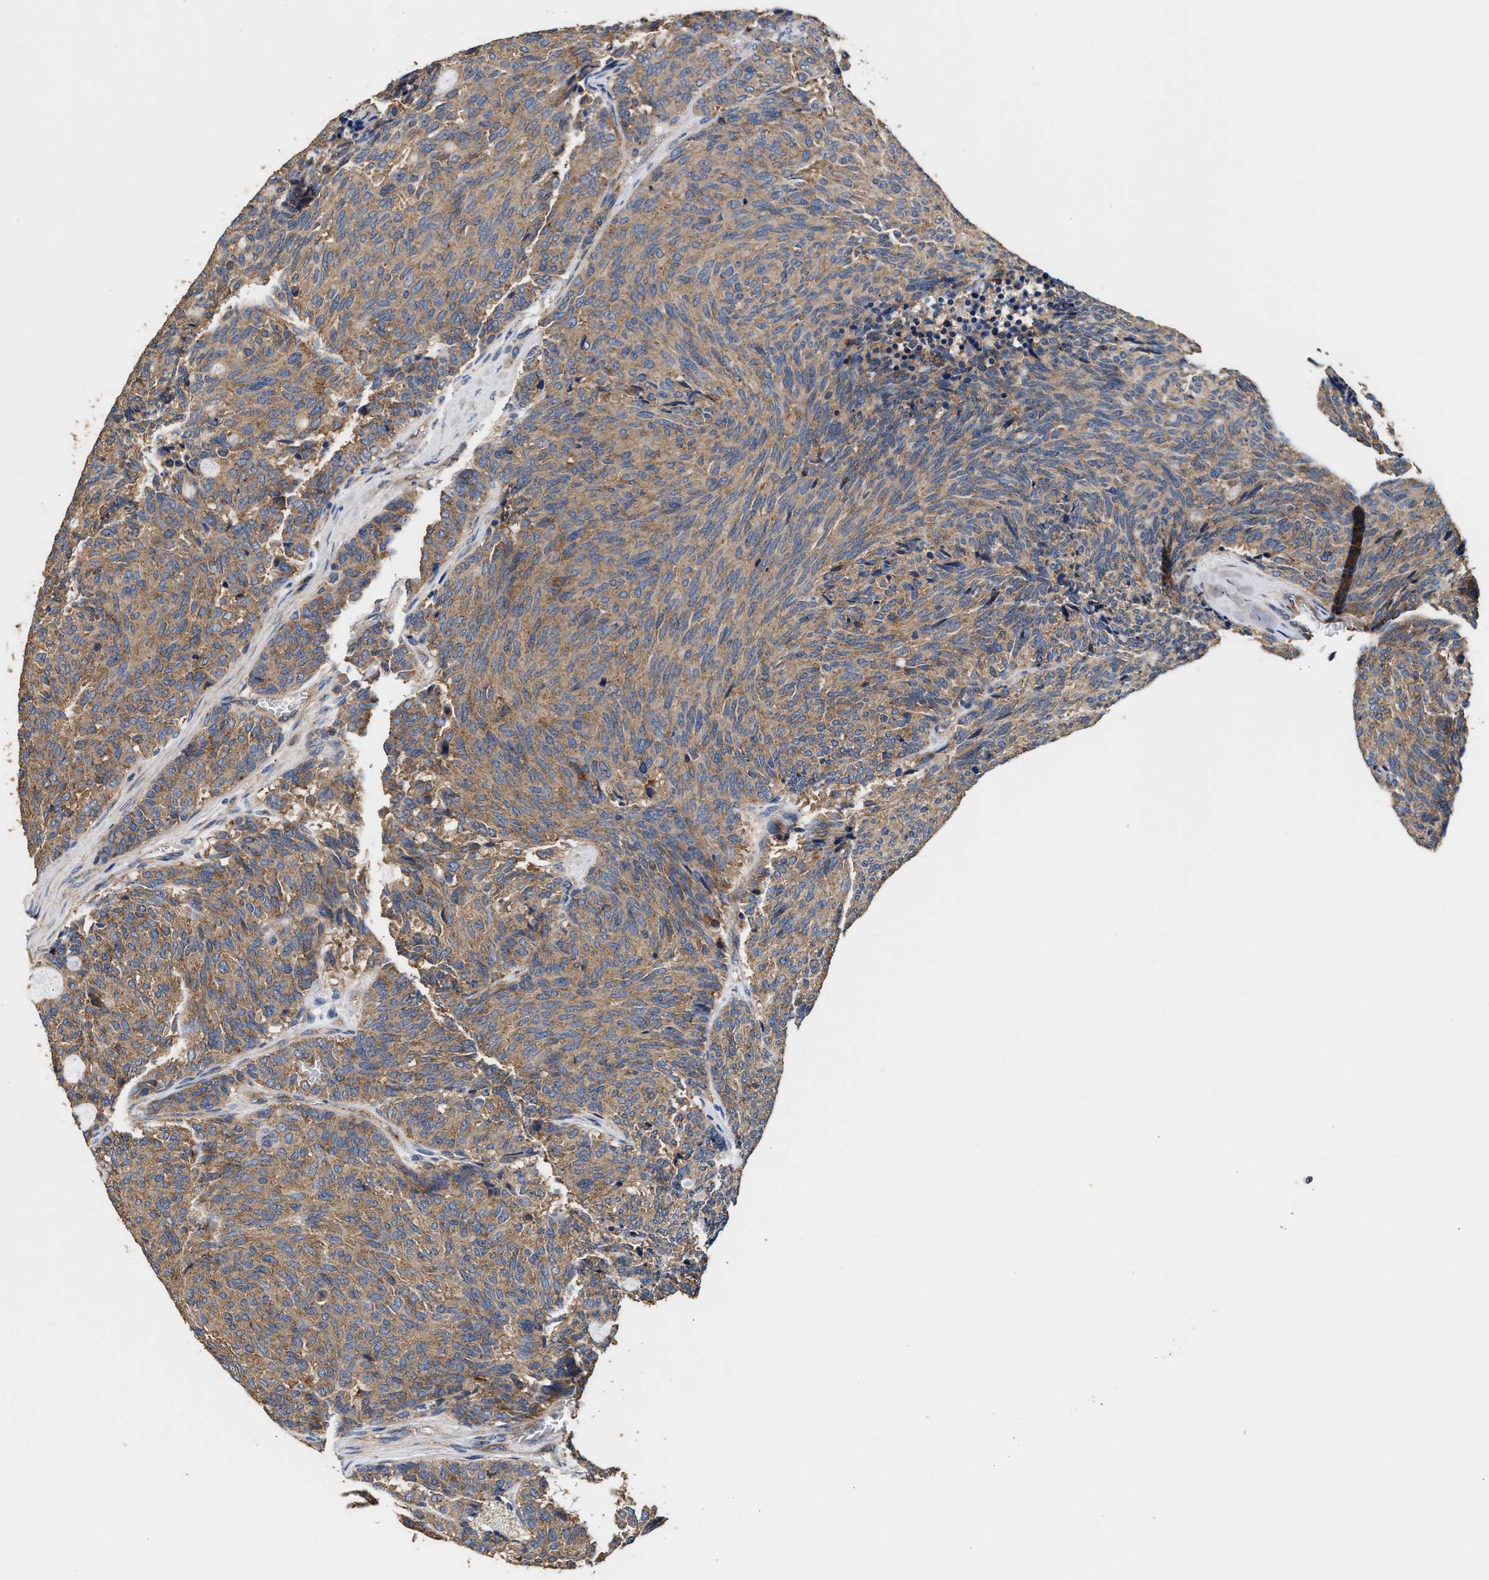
{"staining": {"intensity": "moderate", "quantity": ">75%", "location": "cytoplasmic/membranous"}, "tissue": "carcinoid", "cell_type": "Tumor cells", "image_type": "cancer", "snomed": [{"axis": "morphology", "description": "Carcinoid, malignant, NOS"}, {"axis": "topography", "description": "Pancreas"}], "caption": "This is a histology image of immunohistochemistry staining of carcinoid (malignant), which shows moderate expression in the cytoplasmic/membranous of tumor cells.", "gene": "KLB", "patient": {"sex": "female", "age": 54}}